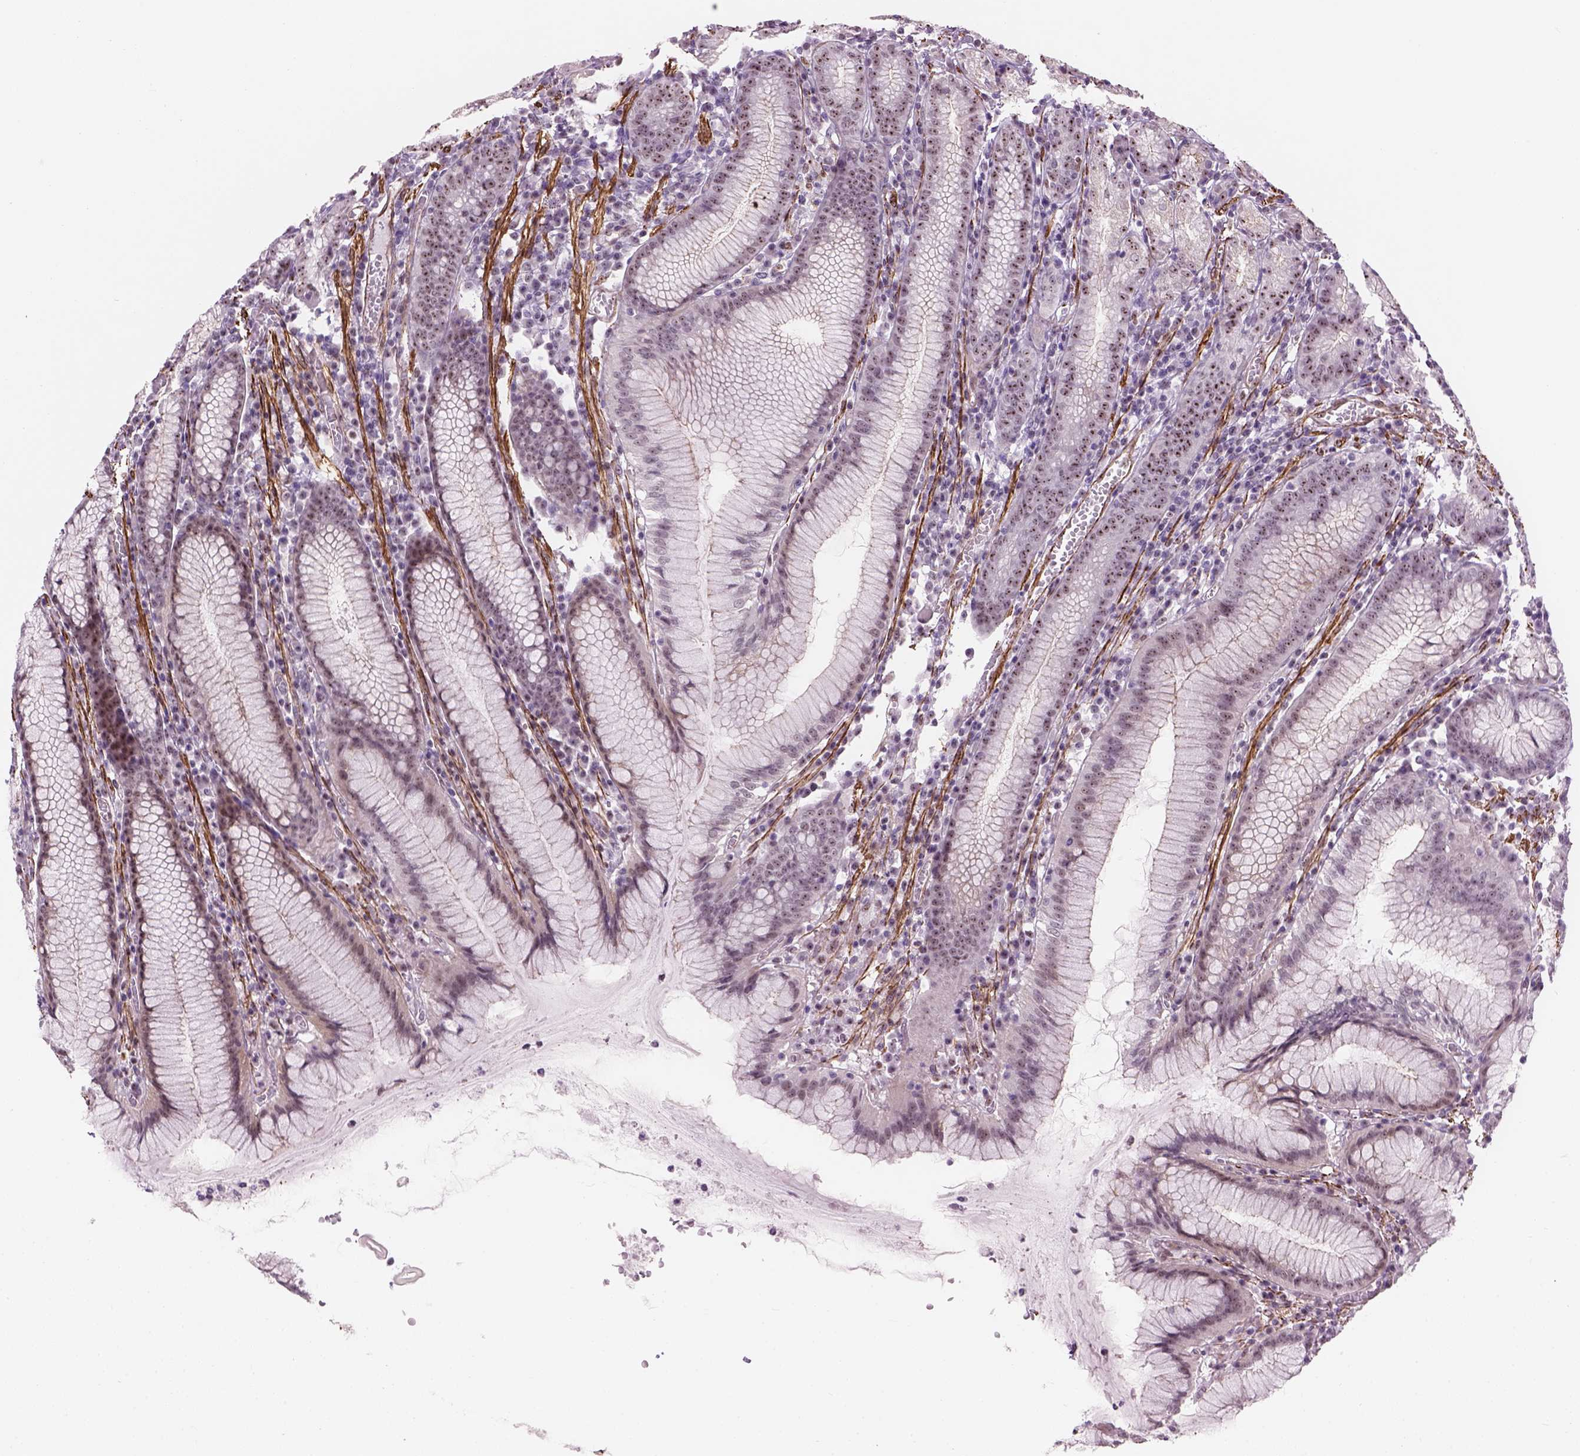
{"staining": {"intensity": "moderate", "quantity": ">75%", "location": "nuclear"}, "tissue": "stomach", "cell_type": "Glandular cells", "image_type": "normal", "snomed": [{"axis": "morphology", "description": "Normal tissue, NOS"}, {"axis": "topography", "description": "Stomach"}], "caption": "Protein staining shows moderate nuclear staining in about >75% of glandular cells in unremarkable stomach.", "gene": "RRS1", "patient": {"sex": "male", "age": 55}}